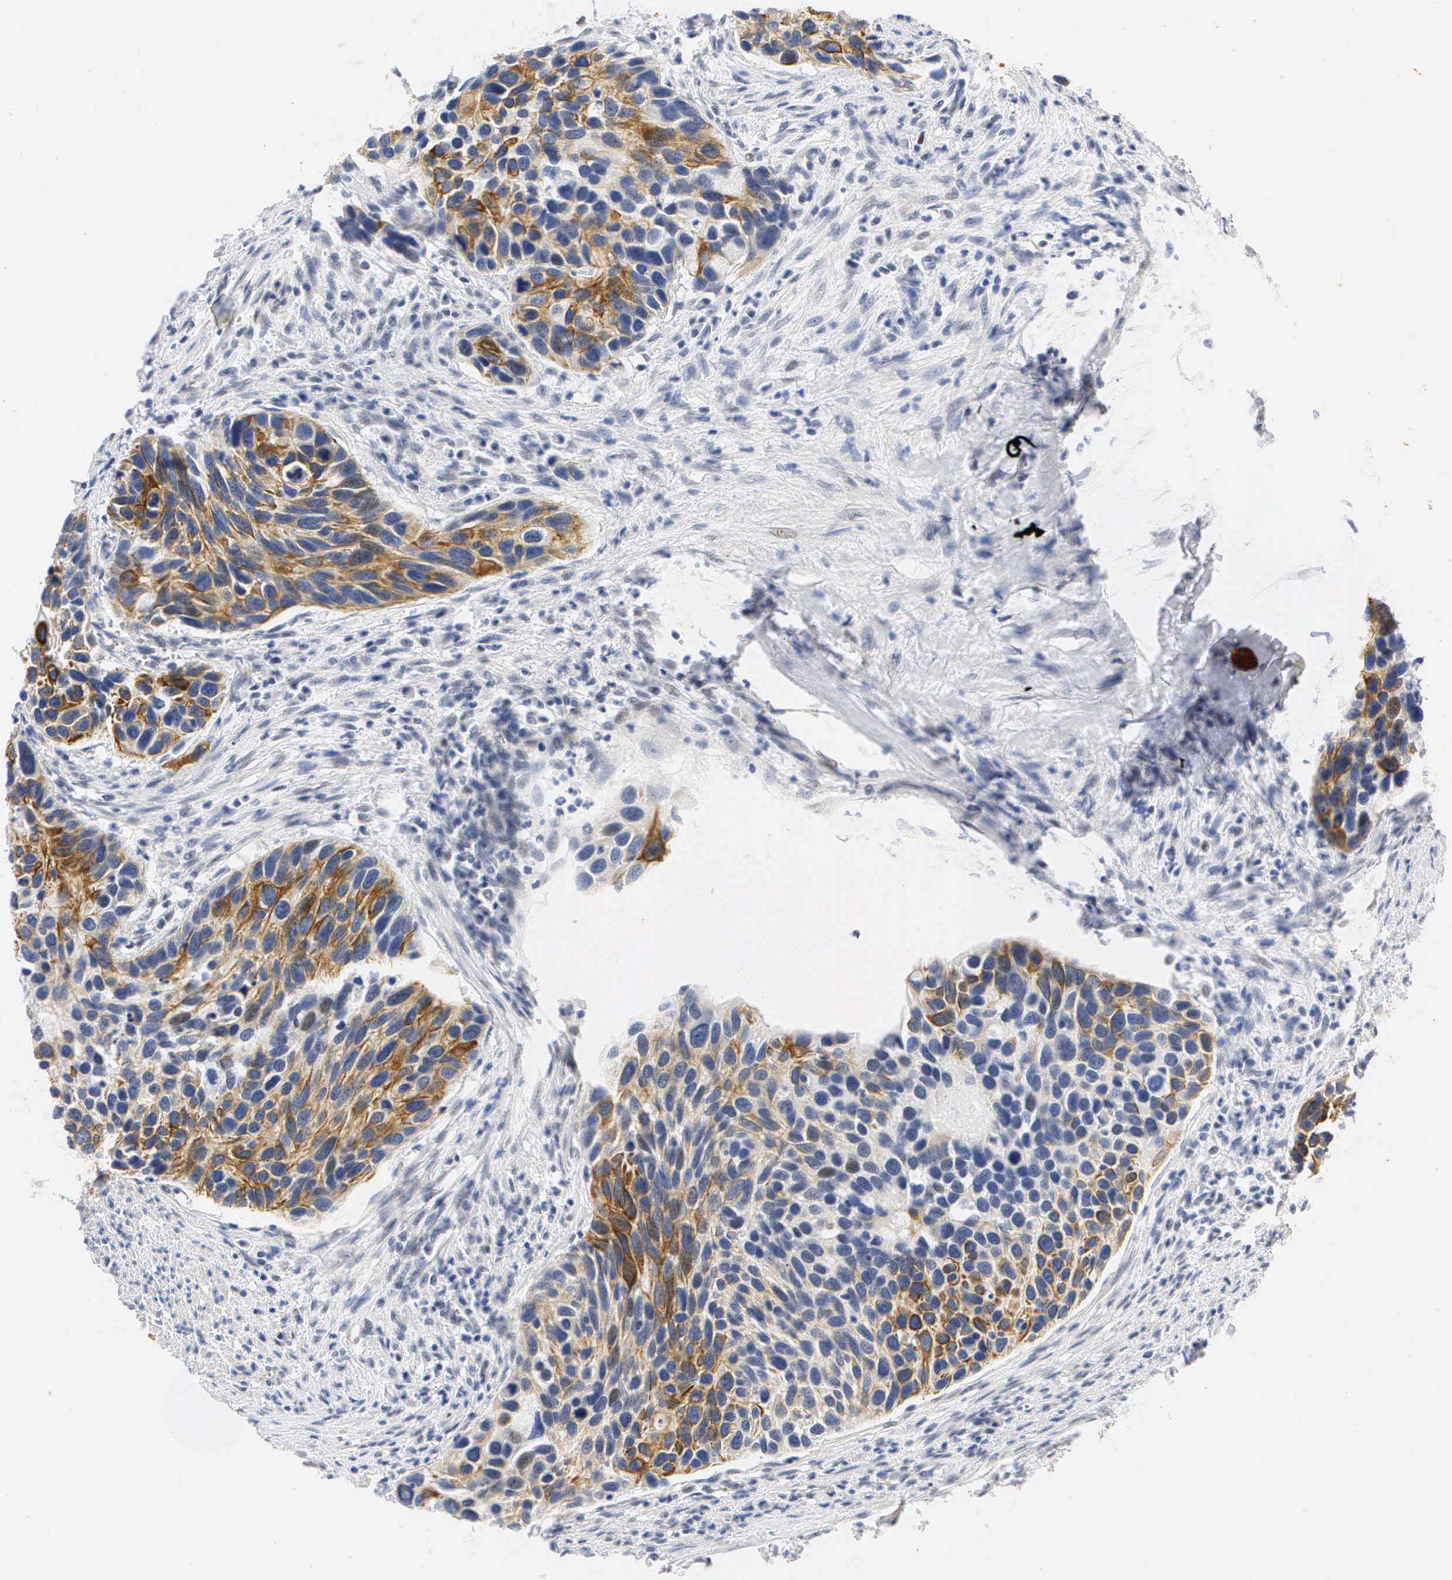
{"staining": {"intensity": "moderate", "quantity": "25%-75%", "location": "cytoplasmic/membranous"}, "tissue": "urothelial cancer", "cell_type": "Tumor cells", "image_type": "cancer", "snomed": [{"axis": "morphology", "description": "Urothelial carcinoma, High grade"}, {"axis": "topography", "description": "Urinary bladder"}], "caption": "Immunohistochemical staining of high-grade urothelial carcinoma reveals medium levels of moderate cytoplasmic/membranous protein positivity in about 25%-75% of tumor cells. (DAB (3,3'-diaminobenzidine) = brown stain, brightfield microscopy at high magnification).", "gene": "PGR", "patient": {"sex": "male", "age": 66}}